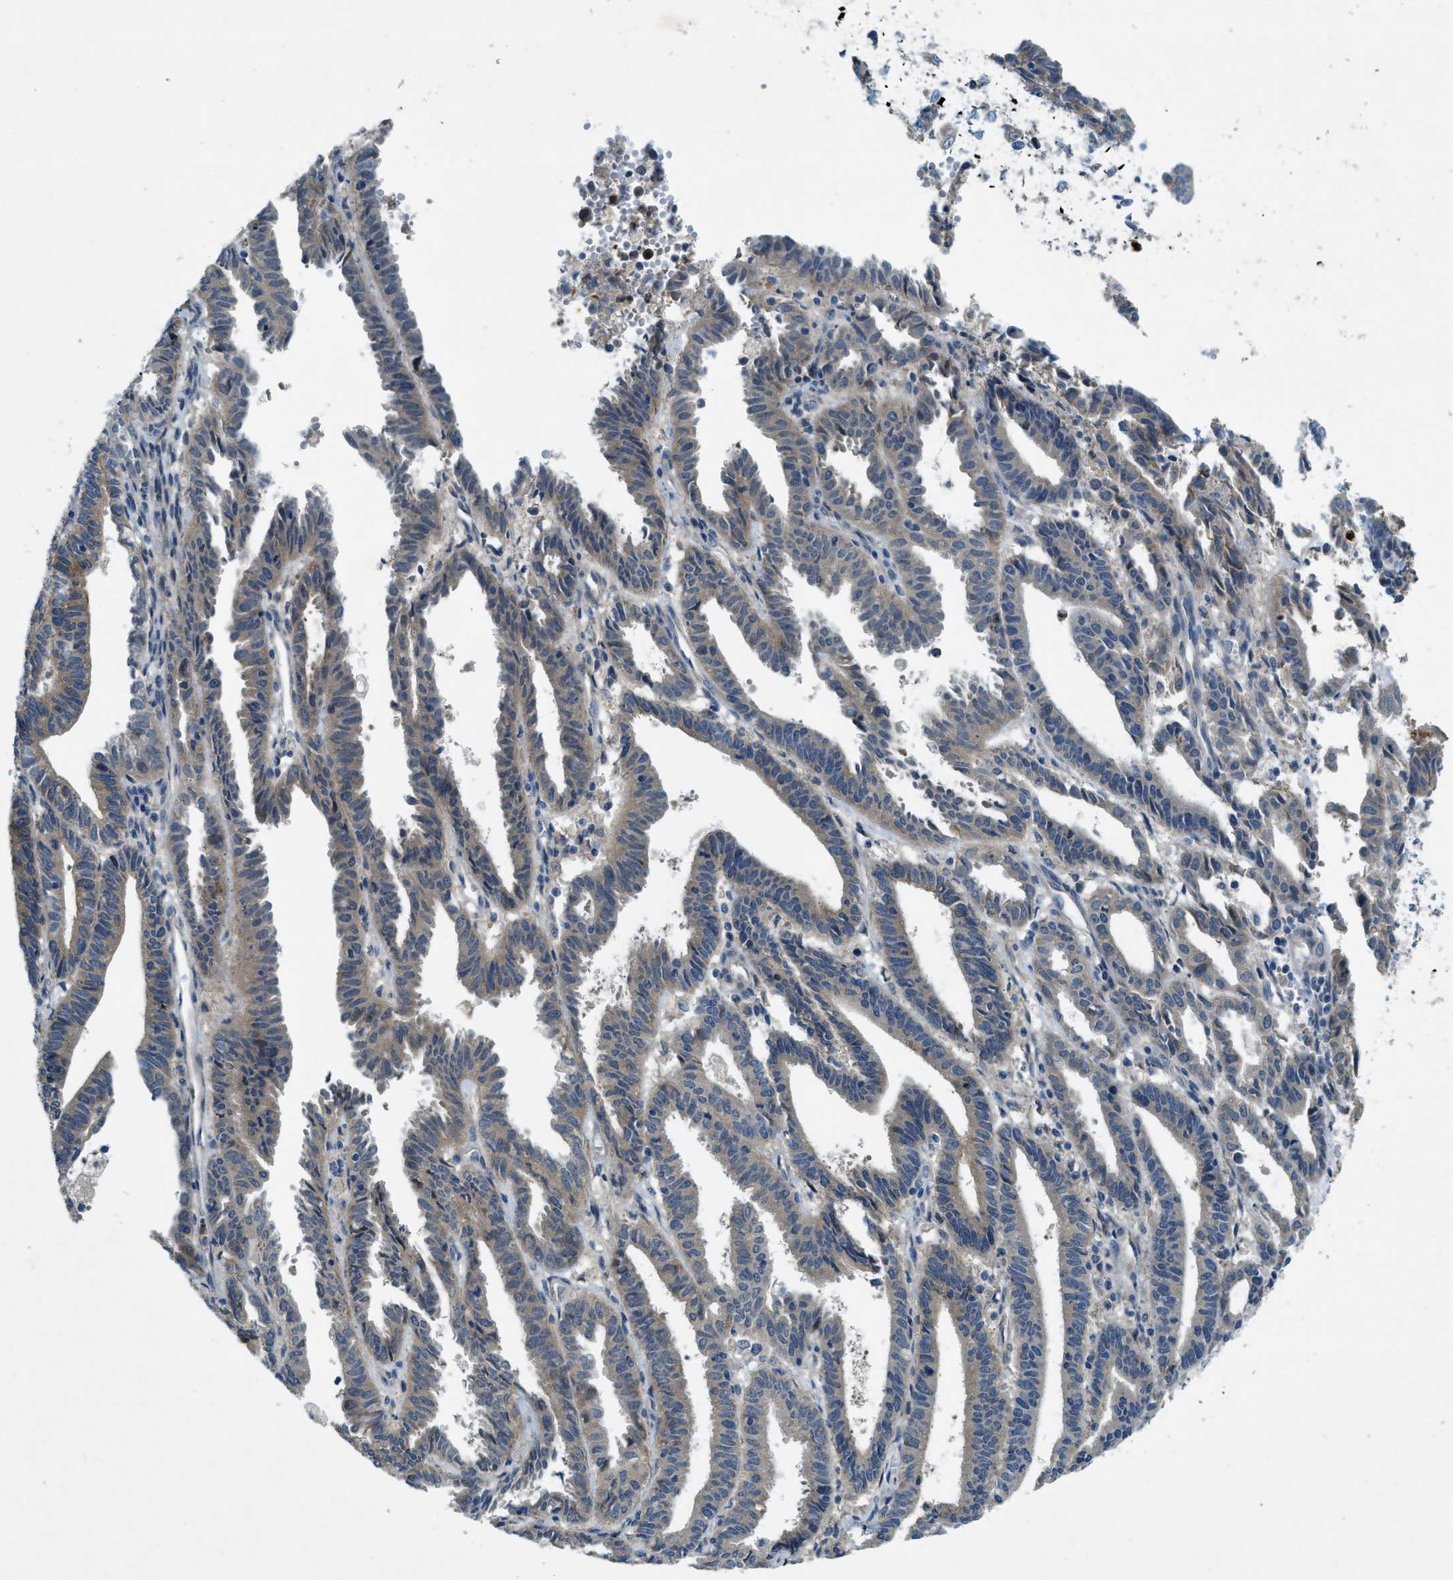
{"staining": {"intensity": "weak", "quantity": "<25%", "location": "cytoplasmic/membranous"}, "tissue": "endometrial cancer", "cell_type": "Tumor cells", "image_type": "cancer", "snomed": [{"axis": "morphology", "description": "Adenocarcinoma, NOS"}, {"axis": "topography", "description": "Uterus"}], "caption": "An immunohistochemistry photomicrograph of endometrial cancer is shown. There is no staining in tumor cells of endometrial cancer.", "gene": "SNX14", "patient": {"sex": "female", "age": 83}}